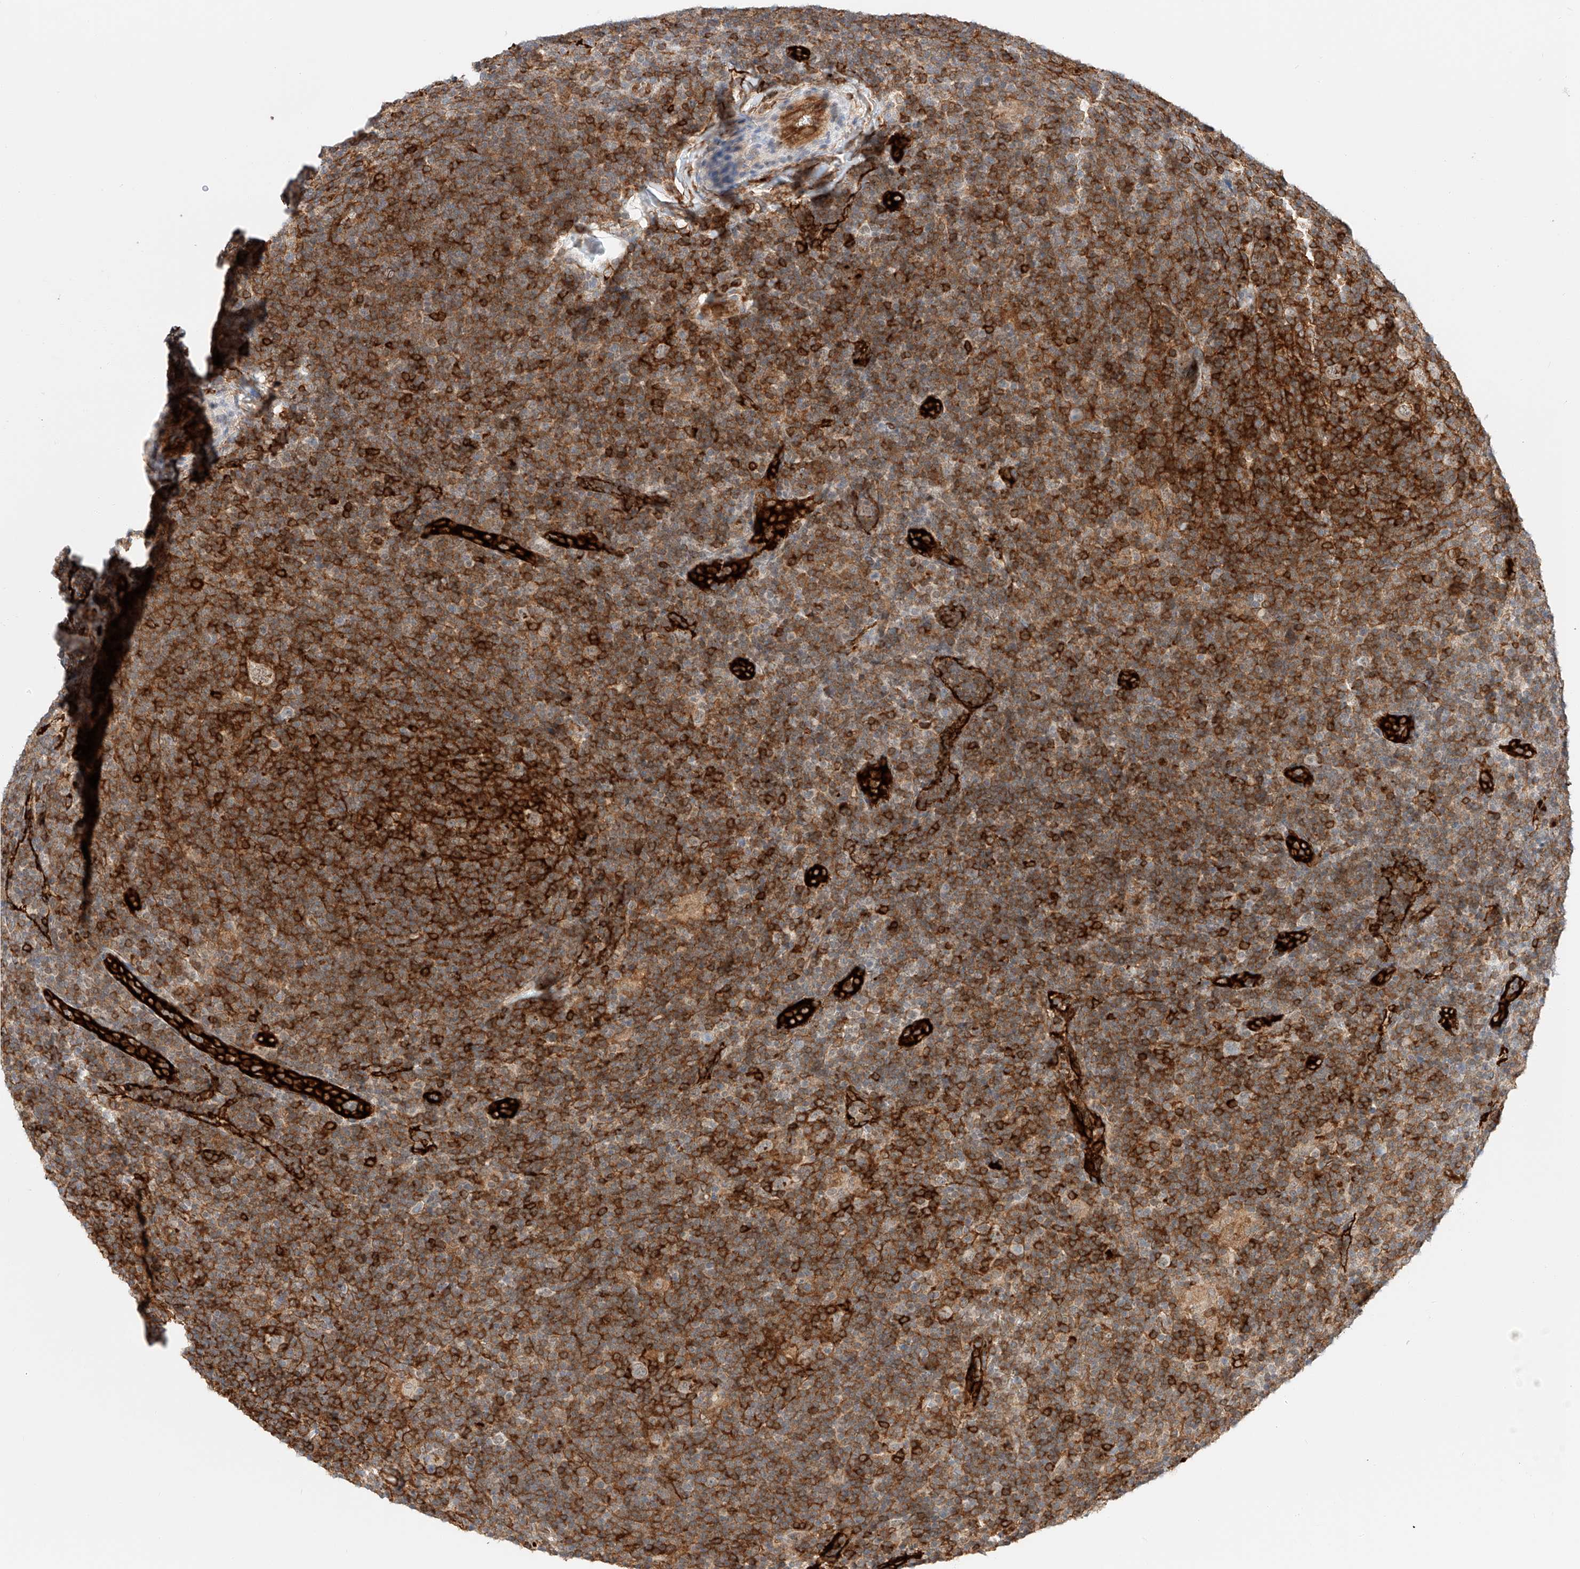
{"staining": {"intensity": "moderate", "quantity": ">75%", "location": "cytoplasmic/membranous"}, "tissue": "lymphoma", "cell_type": "Tumor cells", "image_type": "cancer", "snomed": [{"axis": "morphology", "description": "Hodgkin's disease, NOS"}, {"axis": "topography", "description": "Lymph node"}], "caption": "A photomicrograph of Hodgkin's disease stained for a protein reveals moderate cytoplasmic/membranous brown staining in tumor cells.", "gene": "CARMIL1", "patient": {"sex": "female", "age": 57}}